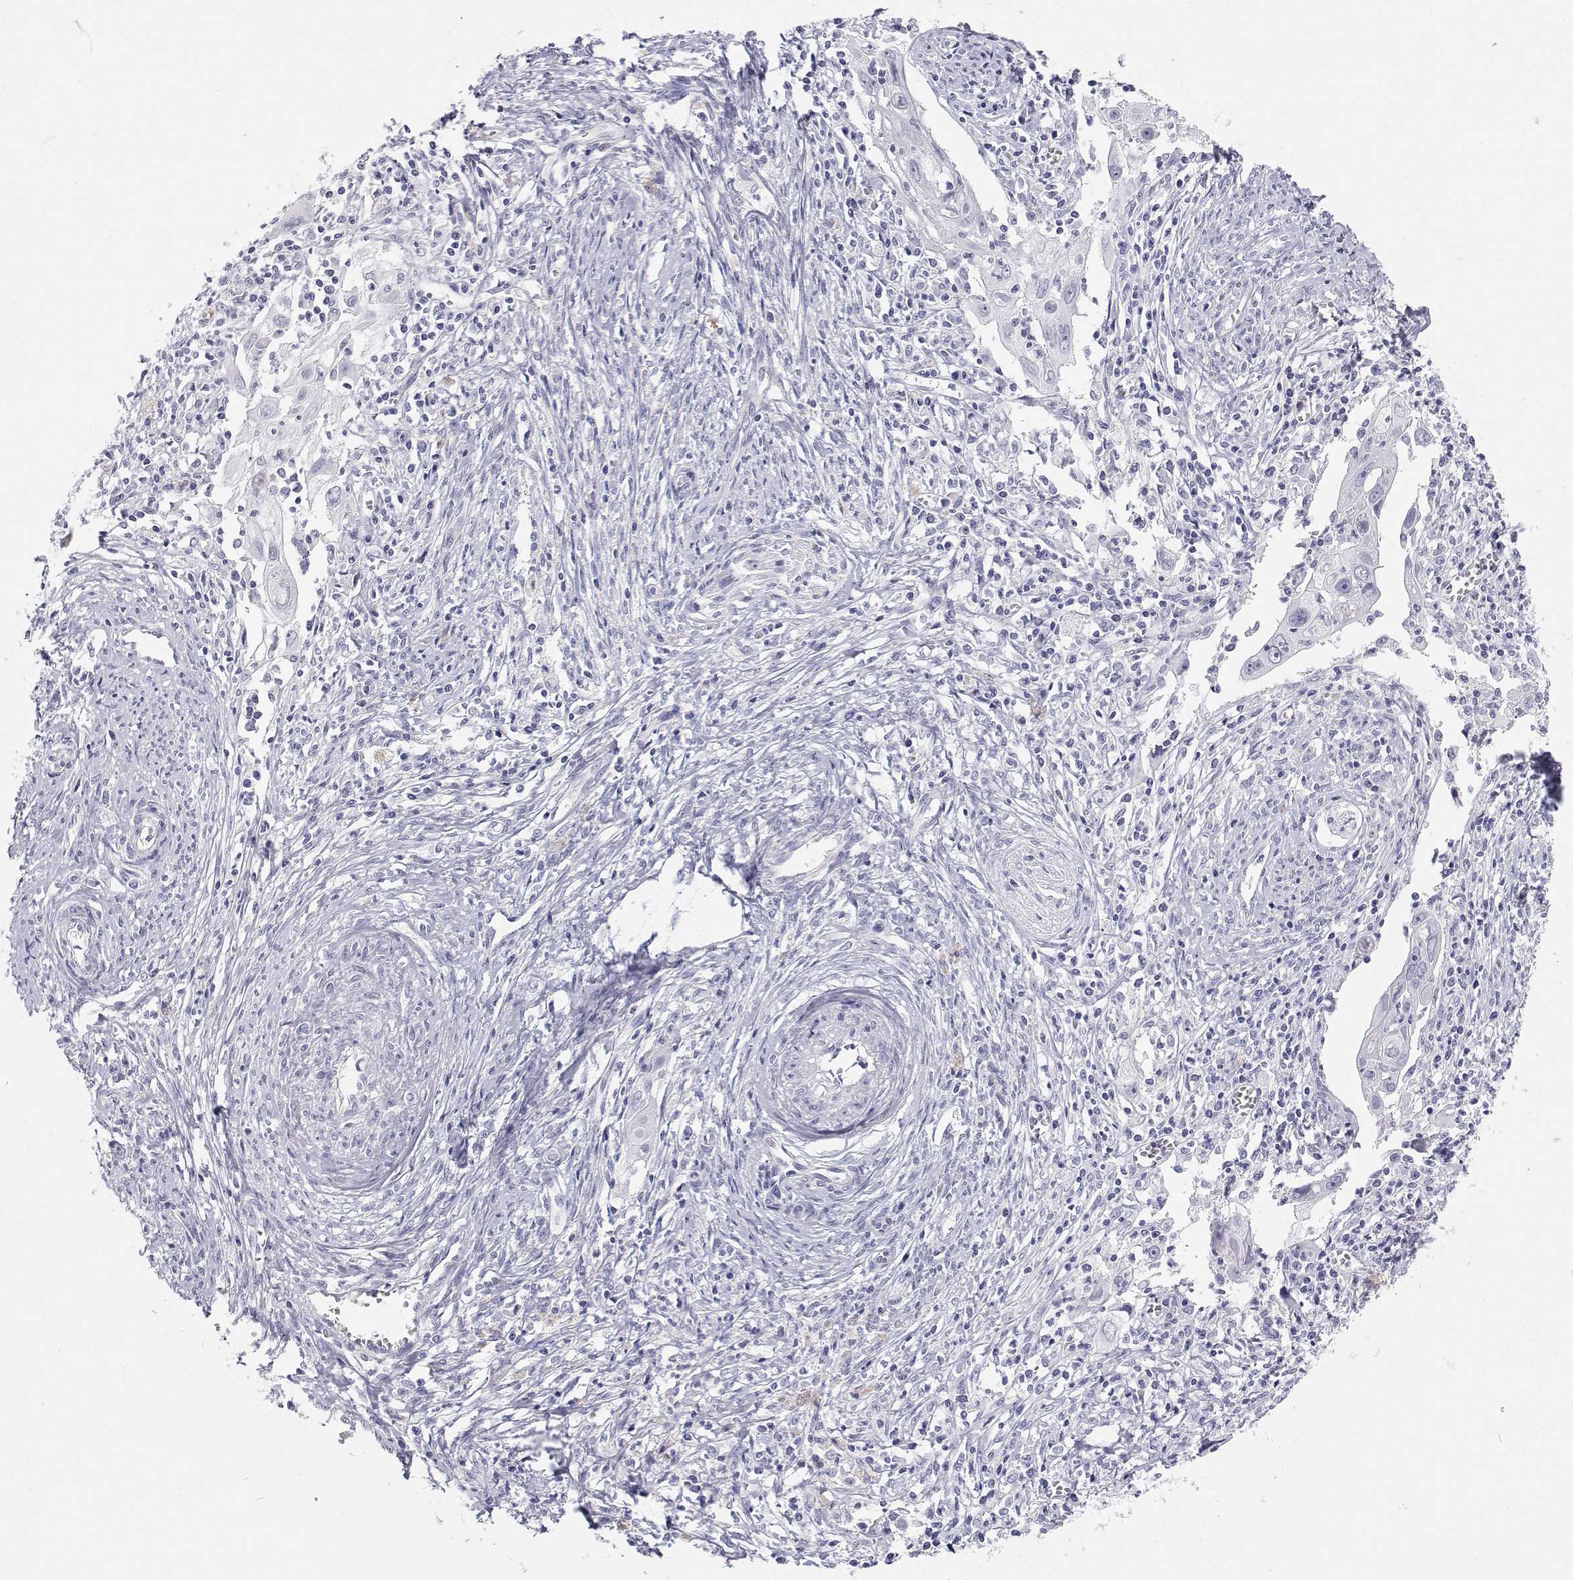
{"staining": {"intensity": "negative", "quantity": "none", "location": "none"}, "tissue": "cervical cancer", "cell_type": "Tumor cells", "image_type": "cancer", "snomed": [{"axis": "morphology", "description": "Squamous cell carcinoma, NOS"}, {"axis": "topography", "description": "Cervix"}], "caption": "IHC of cervical cancer displays no staining in tumor cells.", "gene": "BHMT", "patient": {"sex": "female", "age": 30}}